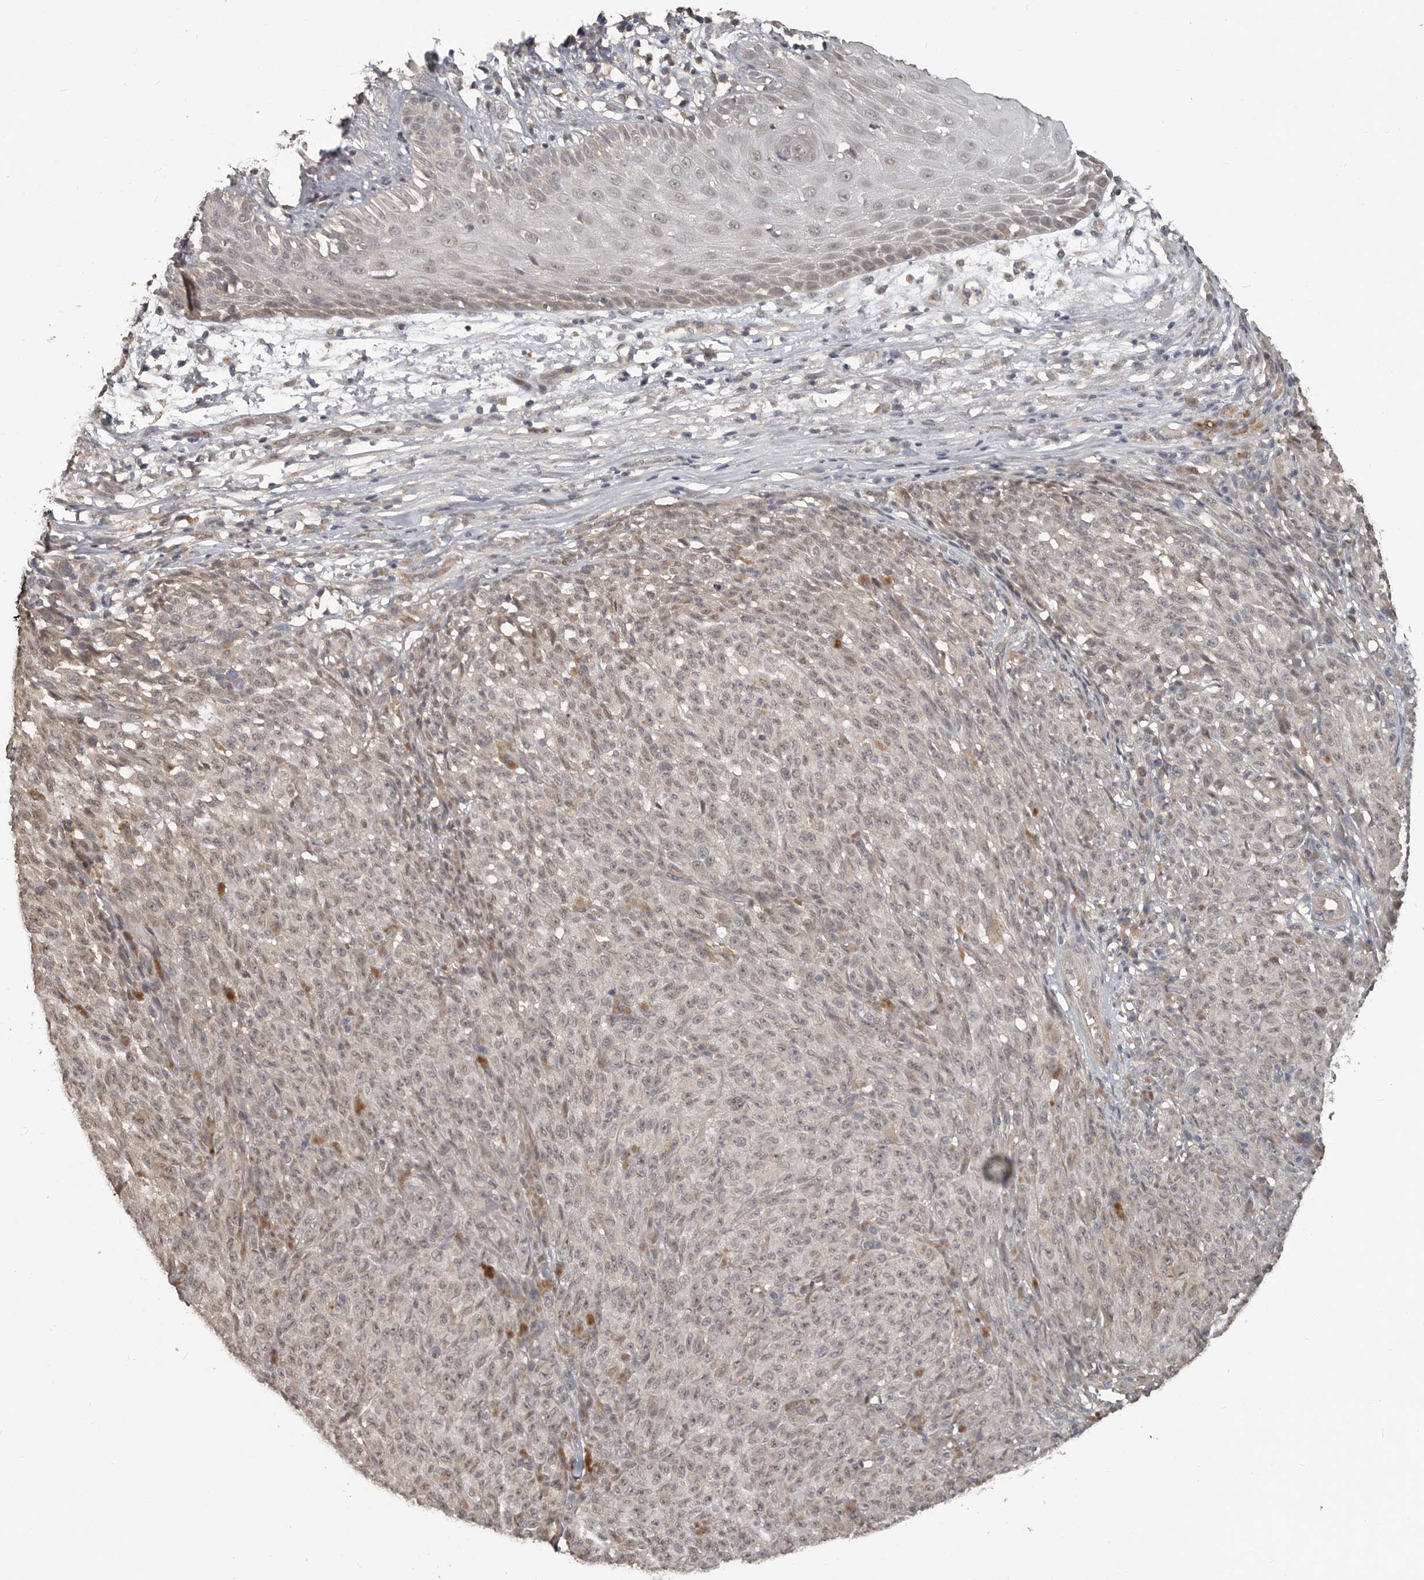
{"staining": {"intensity": "weak", "quantity": ">75%", "location": "nuclear"}, "tissue": "melanoma", "cell_type": "Tumor cells", "image_type": "cancer", "snomed": [{"axis": "morphology", "description": "Malignant melanoma, NOS"}, {"axis": "topography", "description": "Skin"}], "caption": "Malignant melanoma was stained to show a protein in brown. There is low levels of weak nuclear positivity in approximately >75% of tumor cells.", "gene": "ZFP14", "patient": {"sex": "female", "age": 82}}